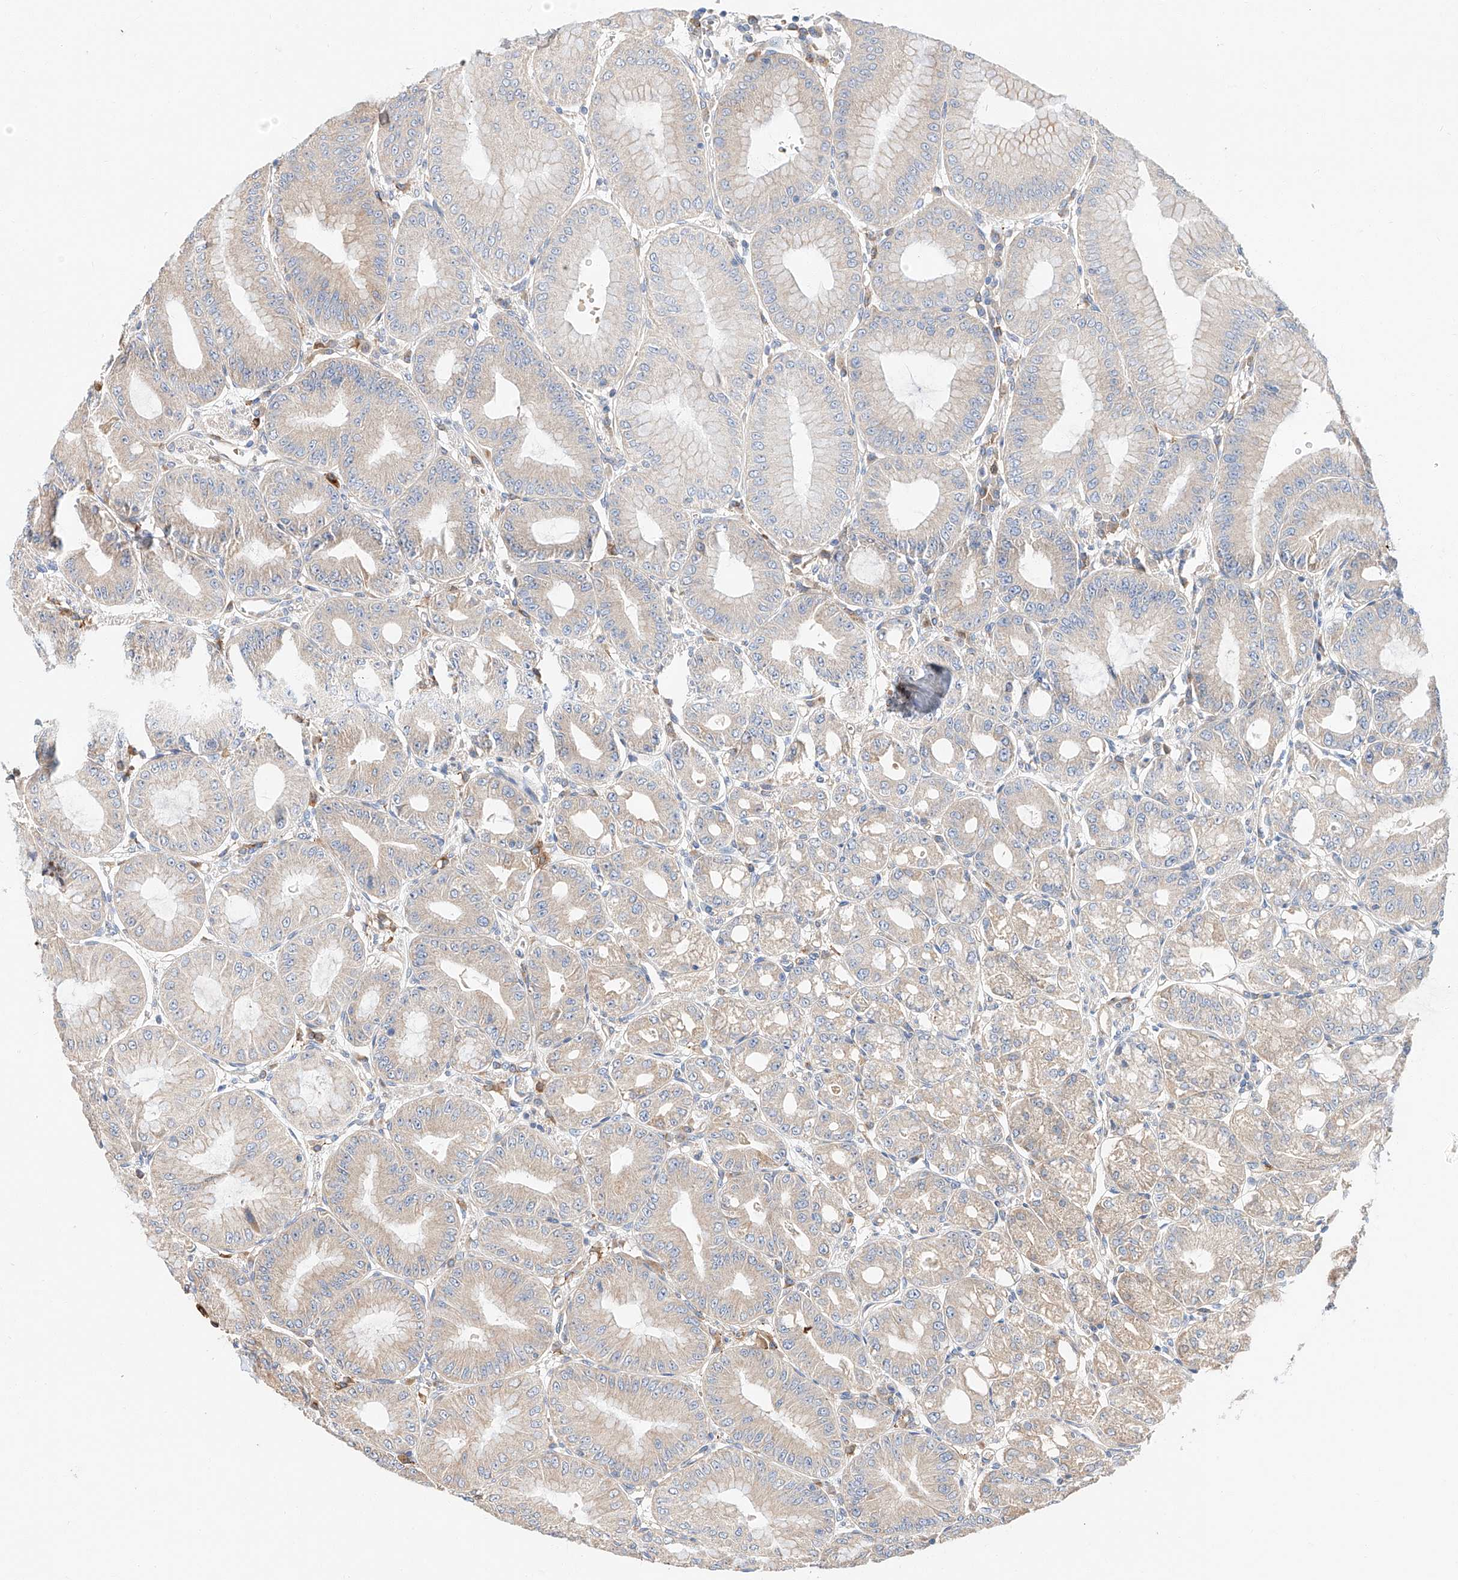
{"staining": {"intensity": "strong", "quantity": "25%-75%", "location": "cytoplasmic/membranous"}, "tissue": "stomach", "cell_type": "Glandular cells", "image_type": "normal", "snomed": [{"axis": "morphology", "description": "Normal tissue, NOS"}, {"axis": "topography", "description": "Stomach, lower"}], "caption": "DAB immunohistochemical staining of unremarkable human stomach reveals strong cytoplasmic/membranous protein staining in about 25%-75% of glandular cells.", "gene": "GLMN", "patient": {"sex": "male", "age": 71}}